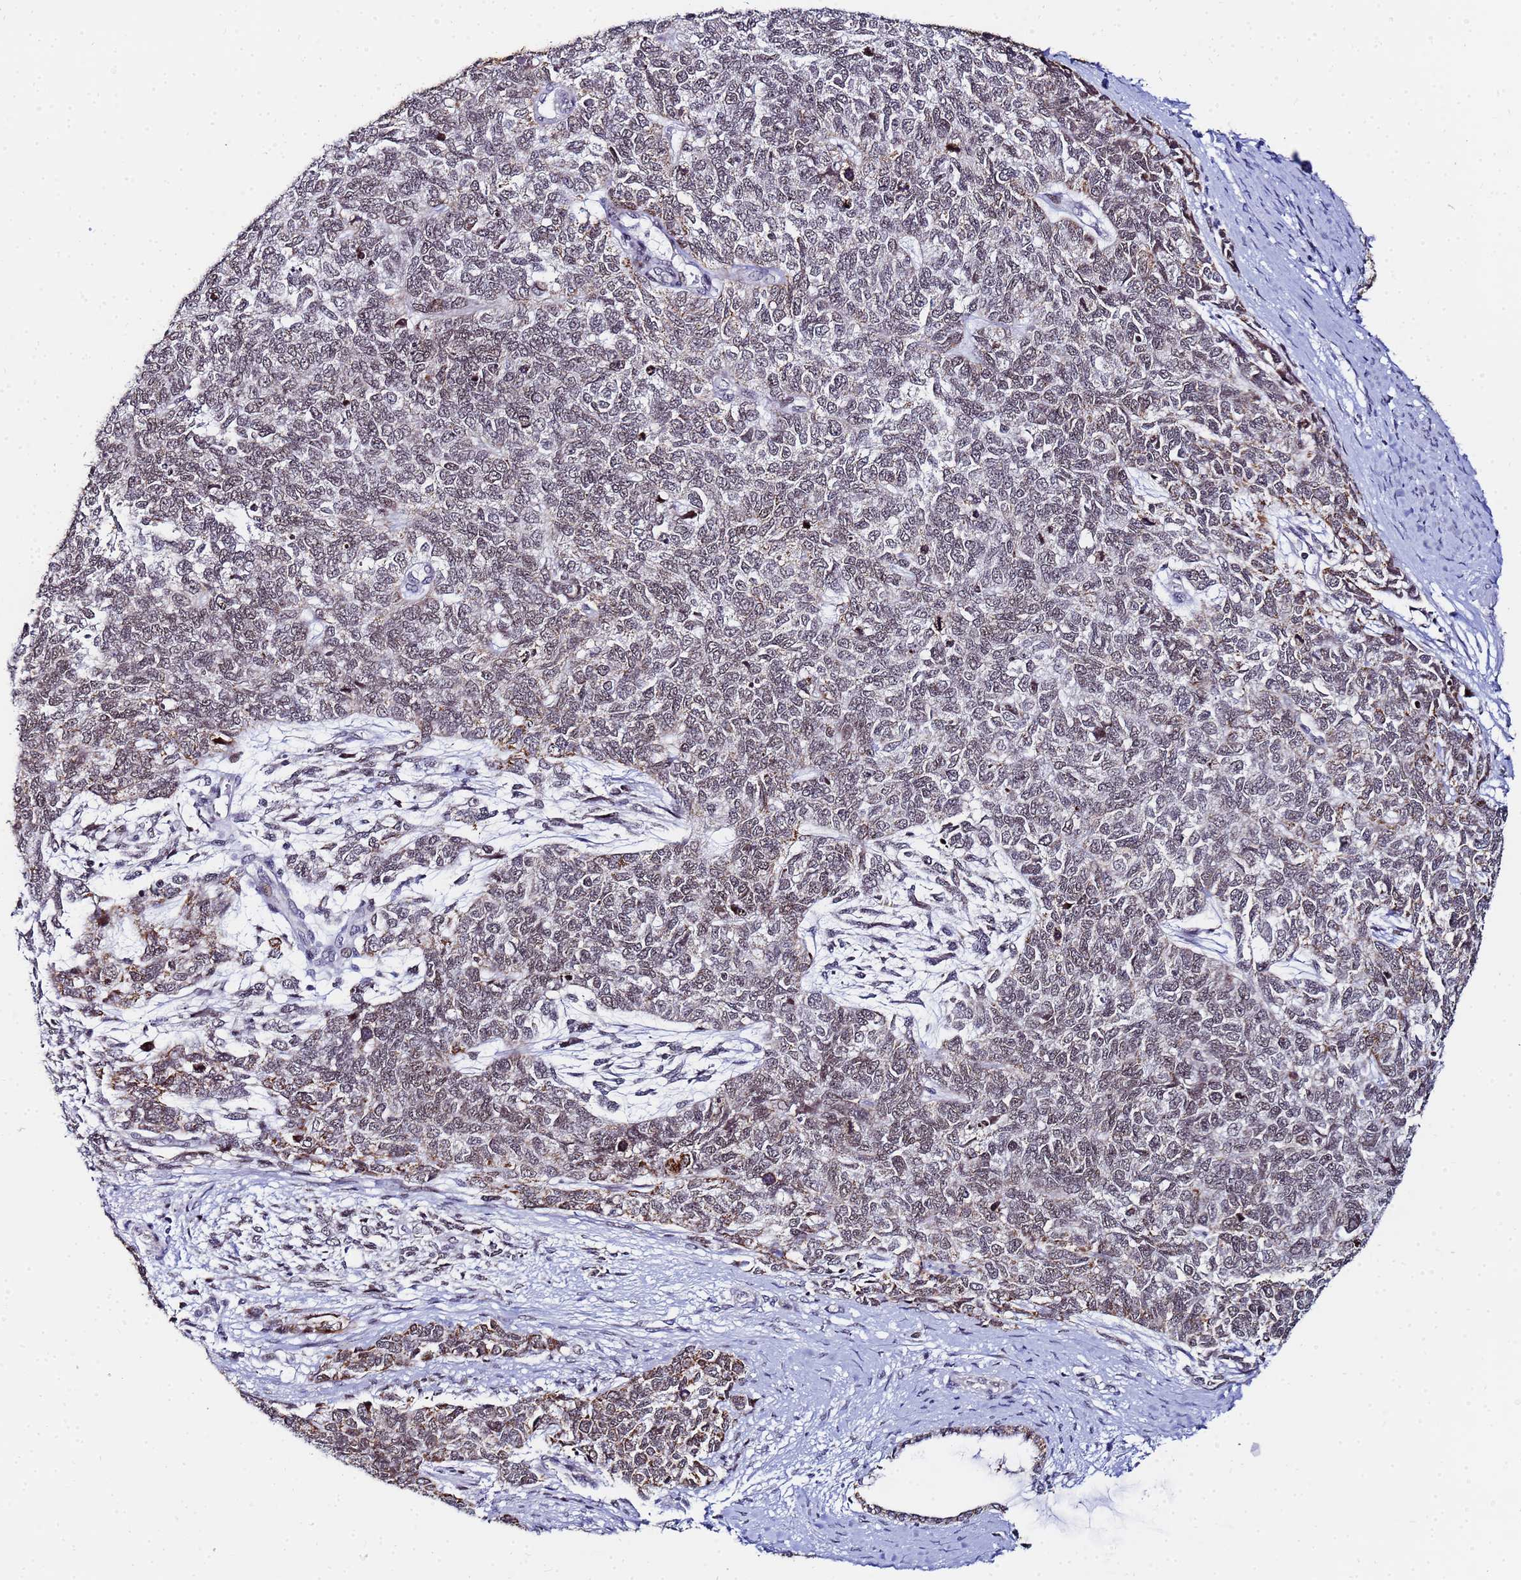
{"staining": {"intensity": "weak", "quantity": ">75%", "location": "cytoplasmic/membranous"}, "tissue": "cervical cancer", "cell_type": "Tumor cells", "image_type": "cancer", "snomed": [{"axis": "morphology", "description": "Squamous cell carcinoma, NOS"}, {"axis": "topography", "description": "Cervix"}], "caption": "Squamous cell carcinoma (cervical) stained for a protein (brown) displays weak cytoplasmic/membranous positive expression in approximately >75% of tumor cells.", "gene": "CKMT1A", "patient": {"sex": "female", "age": 63}}